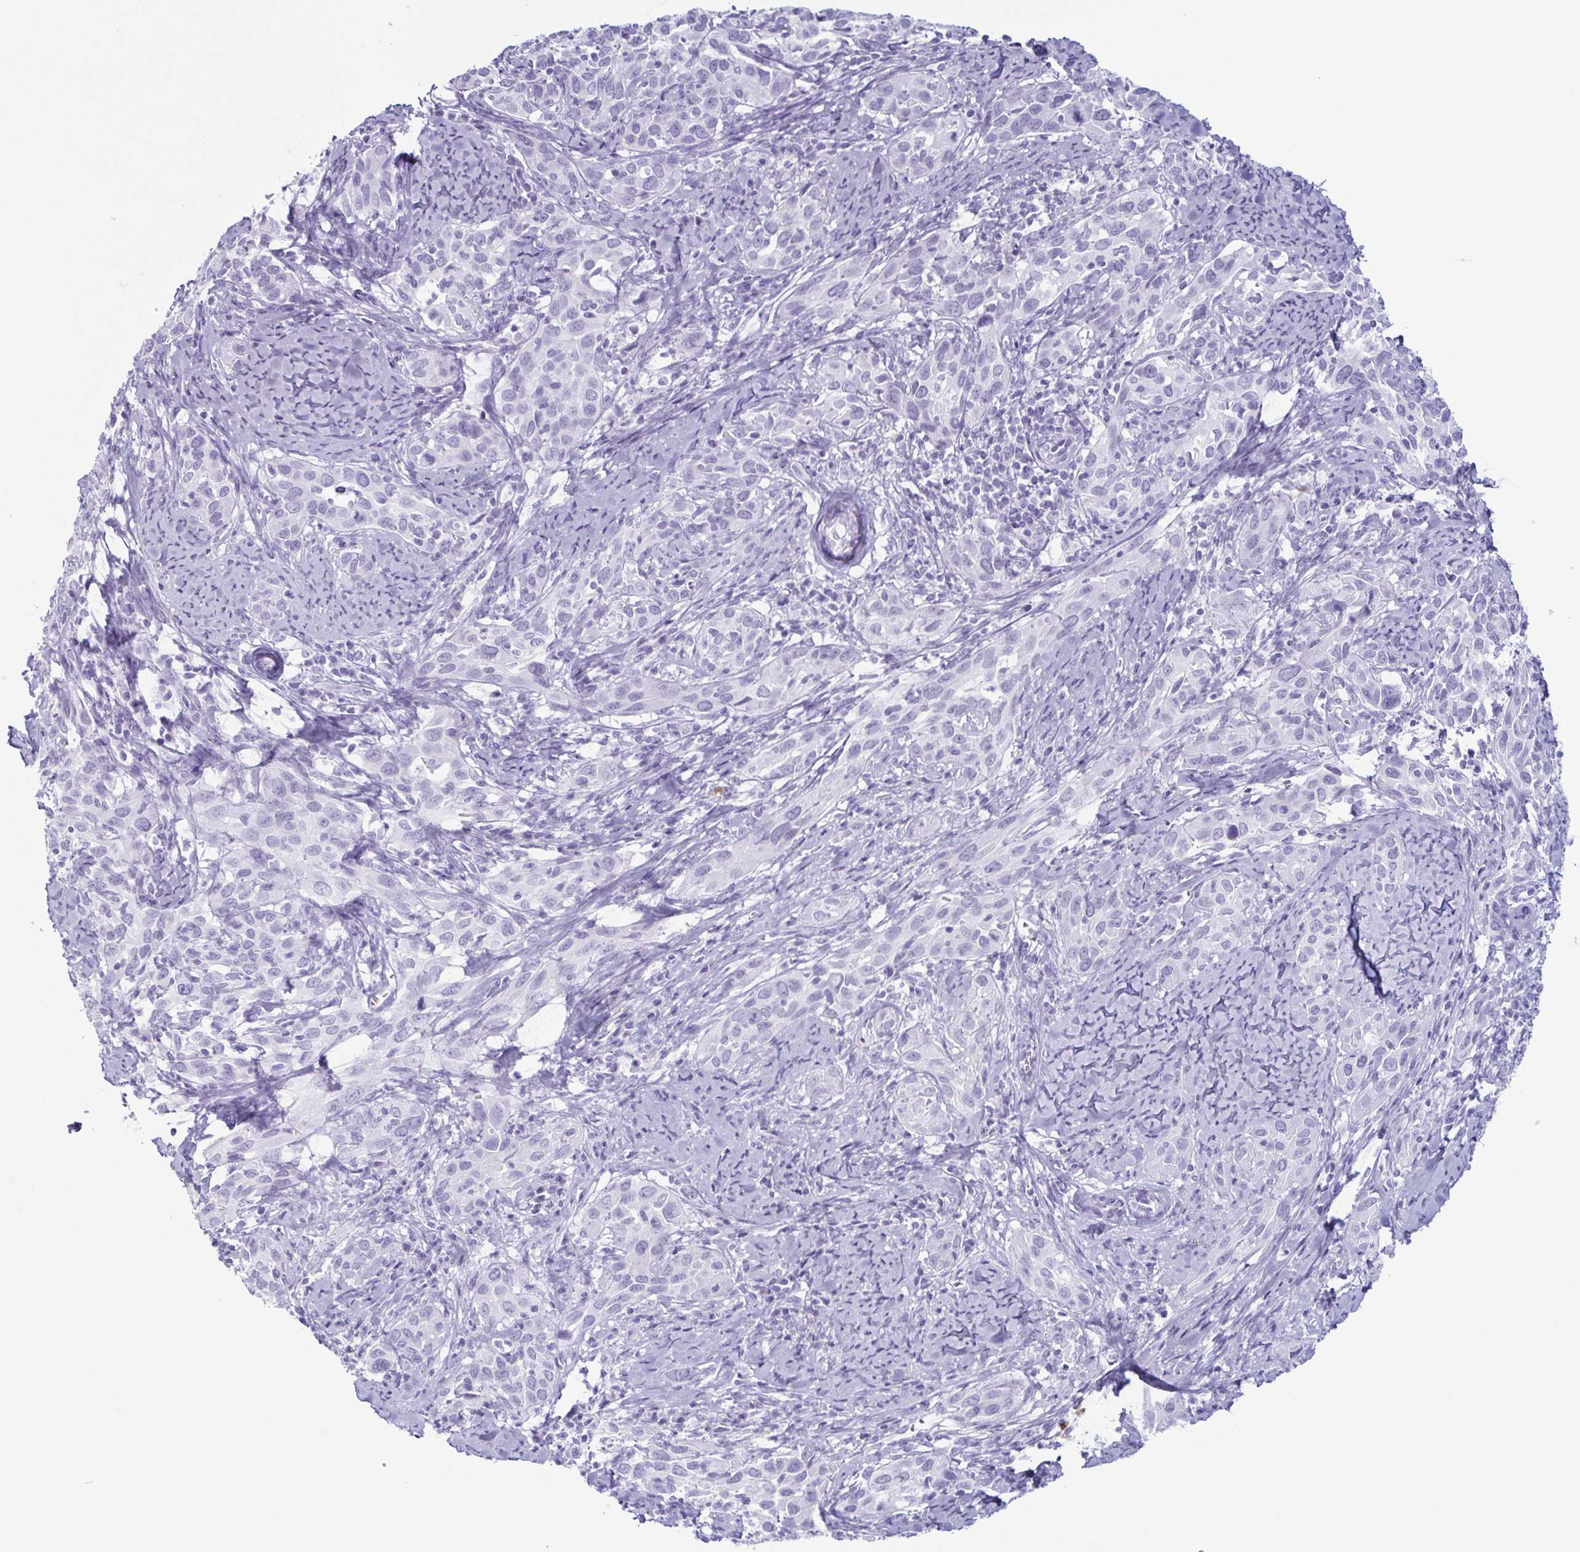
{"staining": {"intensity": "negative", "quantity": "none", "location": "none"}, "tissue": "cervical cancer", "cell_type": "Tumor cells", "image_type": "cancer", "snomed": [{"axis": "morphology", "description": "Squamous cell carcinoma, NOS"}, {"axis": "topography", "description": "Cervix"}], "caption": "Tumor cells show no significant expression in cervical cancer (squamous cell carcinoma).", "gene": "ENKUR", "patient": {"sex": "female", "age": 51}}